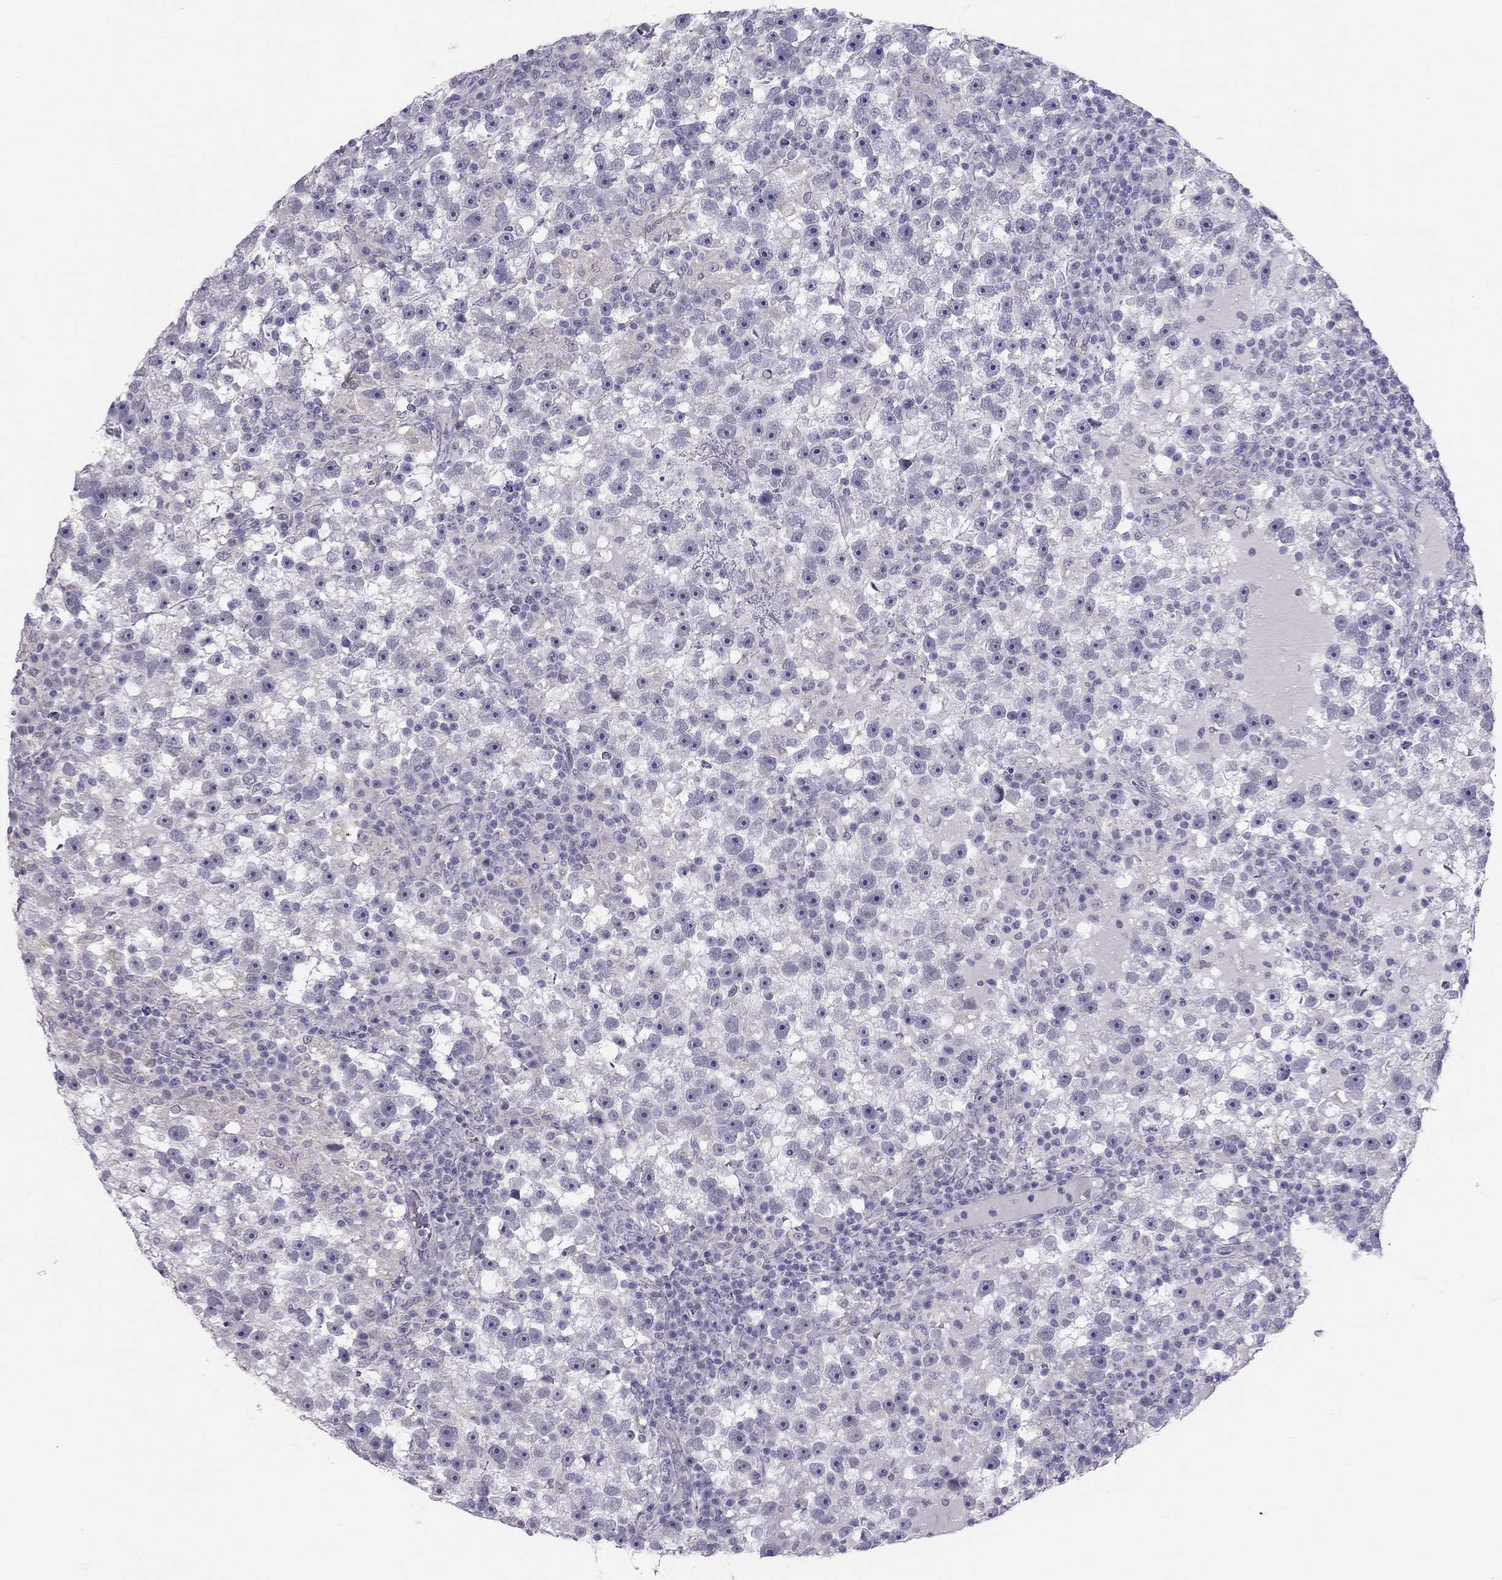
{"staining": {"intensity": "negative", "quantity": "none", "location": "none"}, "tissue": "testis cancer", "cell_type": "Tumor cells", "image_type": "cancer", "snomed": [{"axis": "morphology", "description": "Seminoma, NOS"}, {"axis": "topography", "description": "Testis"}], "caption": "Tumor cells show no significant positivity in testis cancer.", "gene": "SPATA12", "patient": {"sex": "male", "age": 47}}